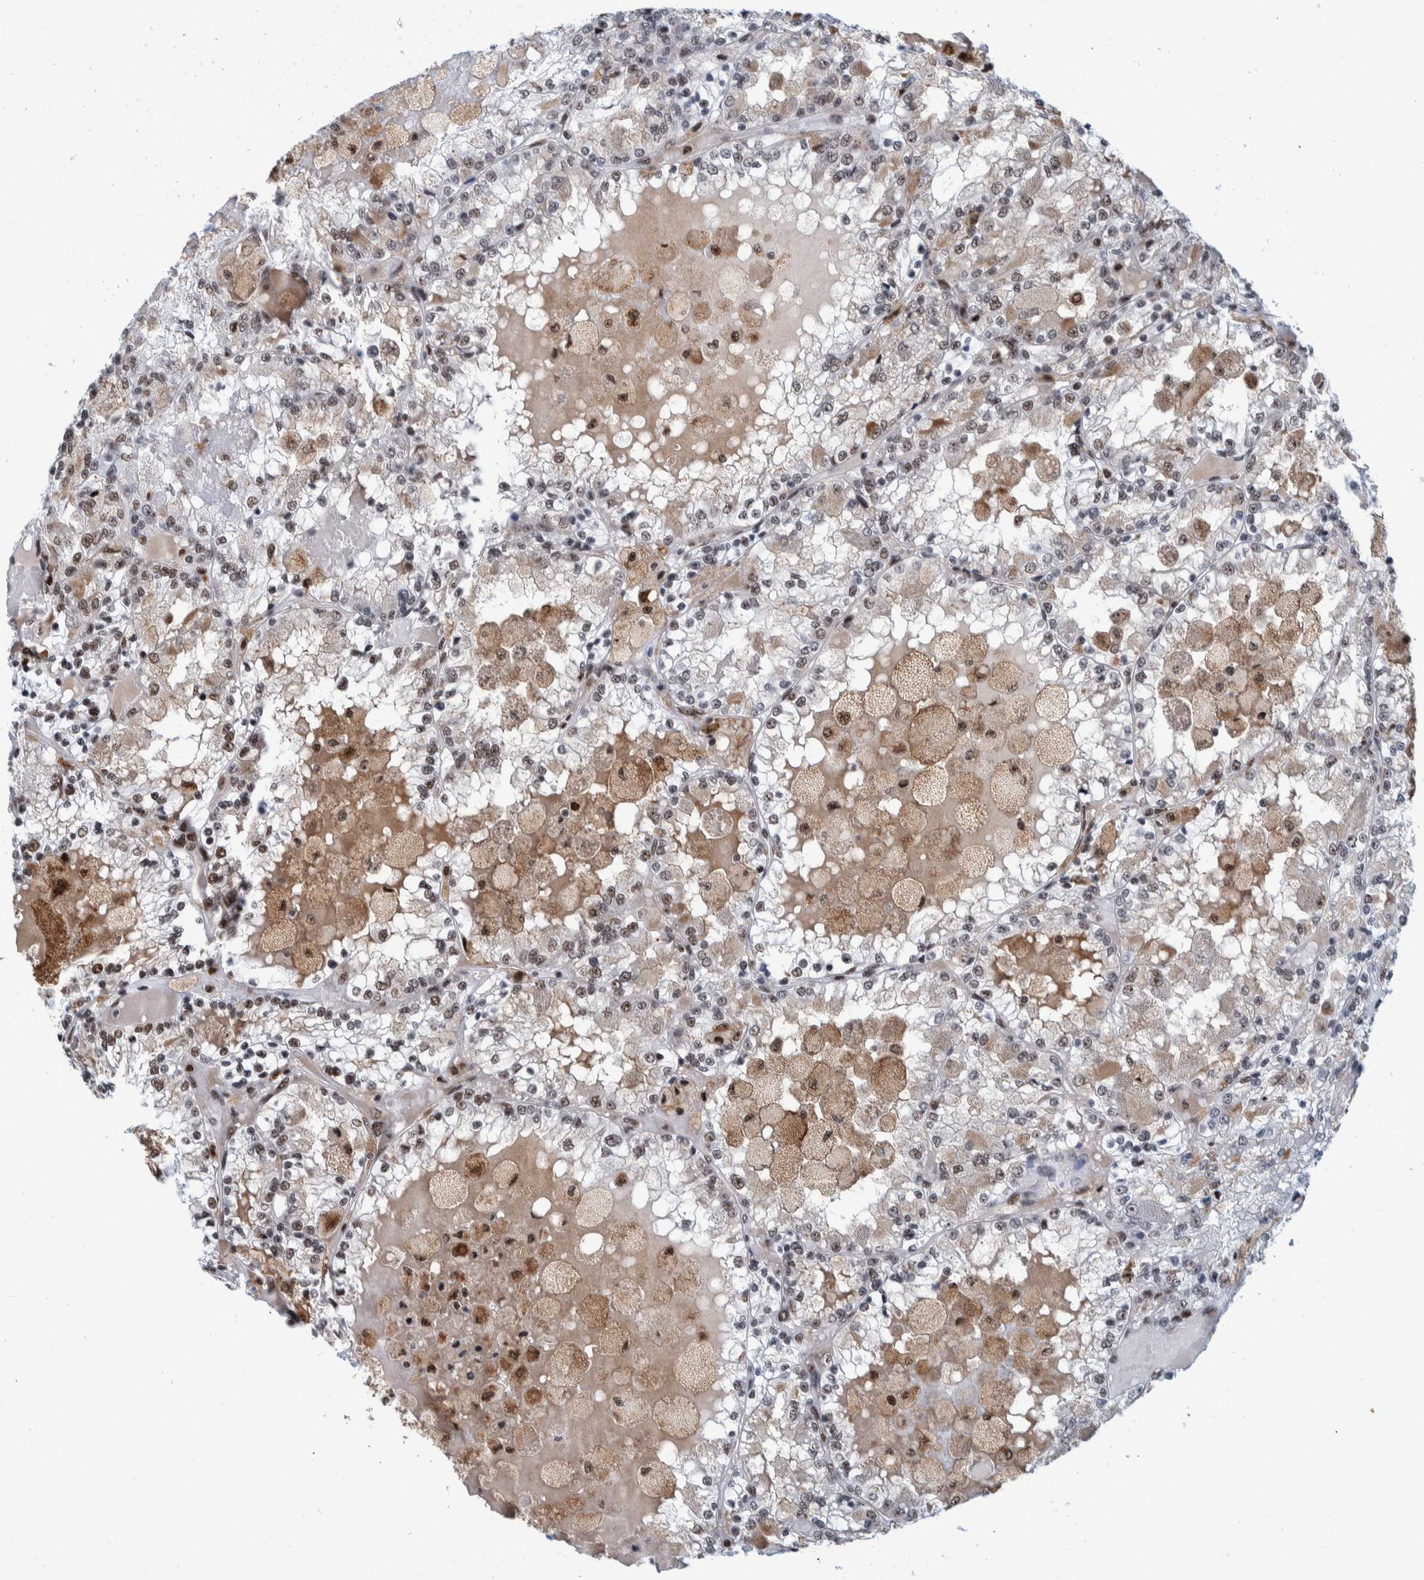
{"staining": {"intensity": "strong", "quantity": "25%-75%", "location": "nuclear"}, "tissue": "renal cancer", "cell_type": "Tumor cells", "image_type": "cancer", "snomed": [{"axis": "morphology", "description": "Adenocarcinoma, NOS"}, {"axis": "topography", "description": "Kidney"}], "caption": "Protein expression analysis of human renal adenocarcinoma reveals strong nuclear staining in approximately 25%-75% of tumor cells. The staining was performed using DAB, with brown indicating positive protein expression. Nuclei are stained blue with hematoxylin.", "gene": "EFTUD2", "patient": {"sex": "female", "age": 56}}